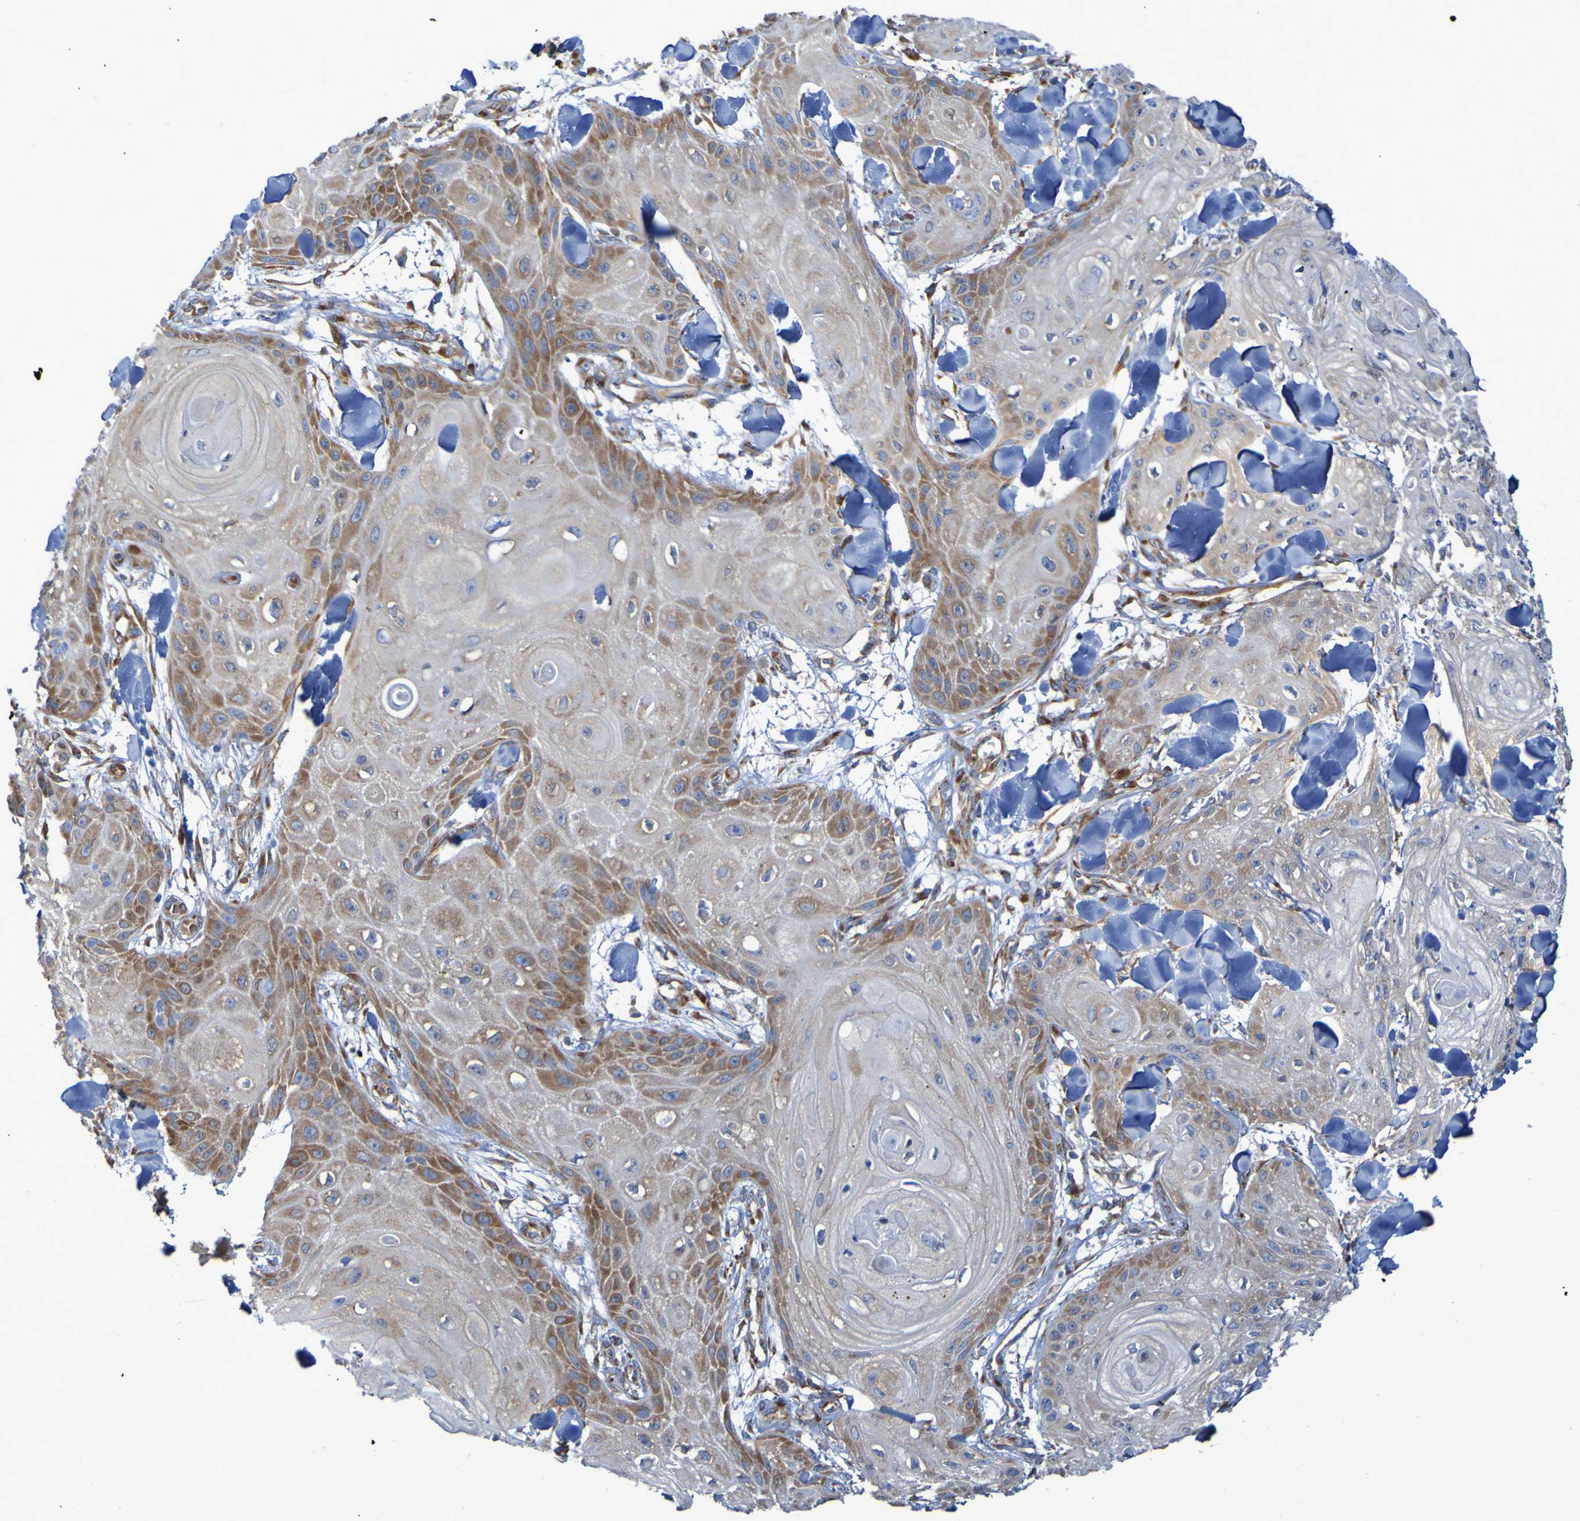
{"staining": {"intensity": "weak", "quantity": ">75%", "location": "cytoplasmic/membranous"}, "tissue": "skin cancer", "cell_type": "Tumor cells", "image_type": "cancer", "snomed": [{"axis": "morphology", "description": "Squamous cell carcinoma, NOS"}, {"axis": "topography", "description": "Skin"}], "caption": "An immunohistochemistry image of neoplastic tissue is shown. Protein staining in brown labels weak cytoplasmic/membranous positivity in skin squamous cell carcinoma within tumor cells.", "gene": "FKBP3", "patient": {"sex": "male", "age": 74}}